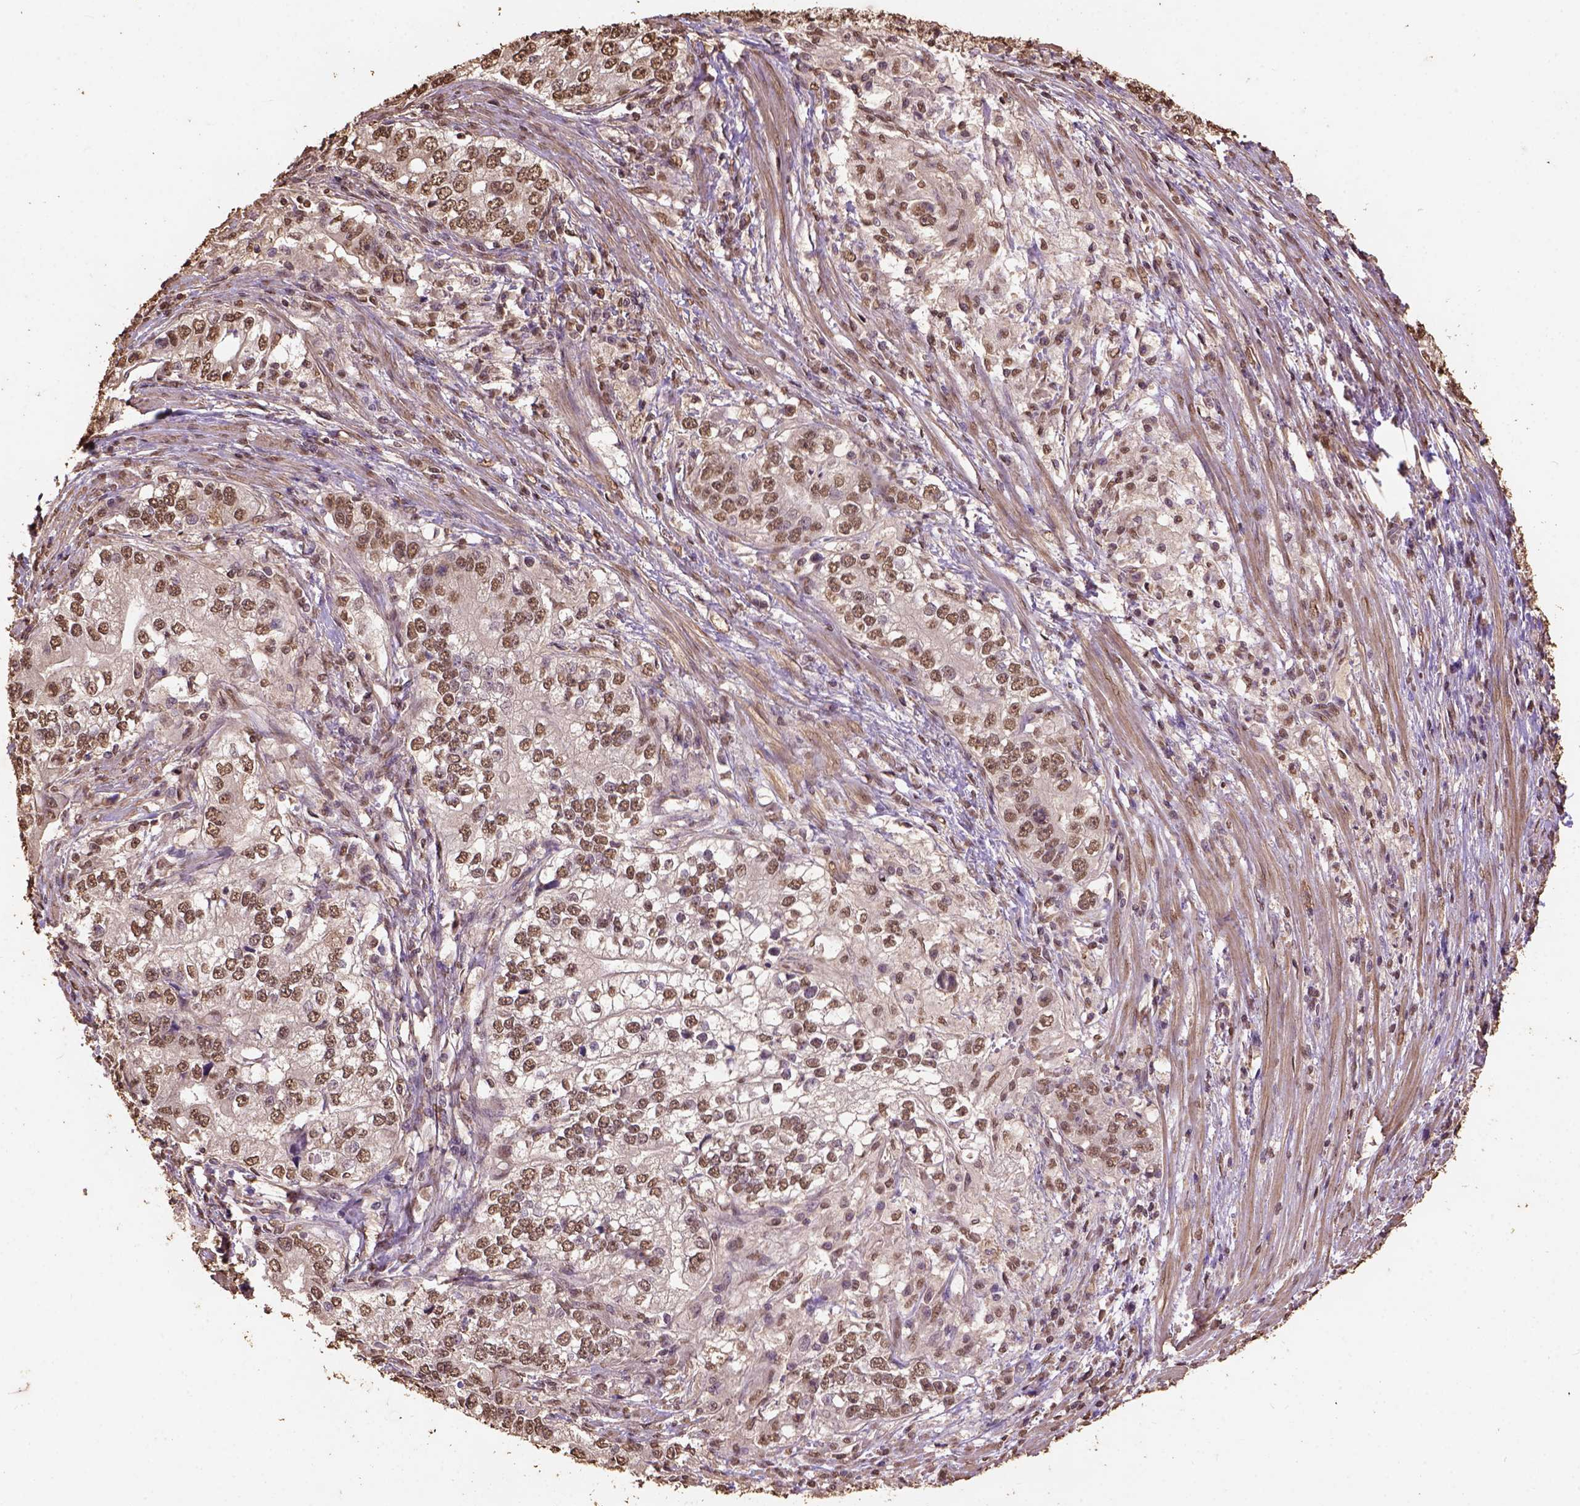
{"staining": {"intensity": "moderate", "quantity": ">75%", "location": "nuclear"}, "tissue": "stomach cancer", "cell_type": "Tumor cells", "image_type": "cancer", "snomed": [{"axis": "morphology", "description": "Adenocarcinoma, NOS"}, {"axis": "topography", "description": "Stomach, lower"}], "caption": "Immunohistochemistry (IHC) image of neoplastic tissue: human adenocarcinoma (stomach) stained using immunohistochemistry exhibits medium levels of moderate protein expression localized specifically in the nuclear of tumor cells, appearing as a nuclear brown color.", "gene": "CSTF2T", "patient": {"sex": "female", "age": 72}}